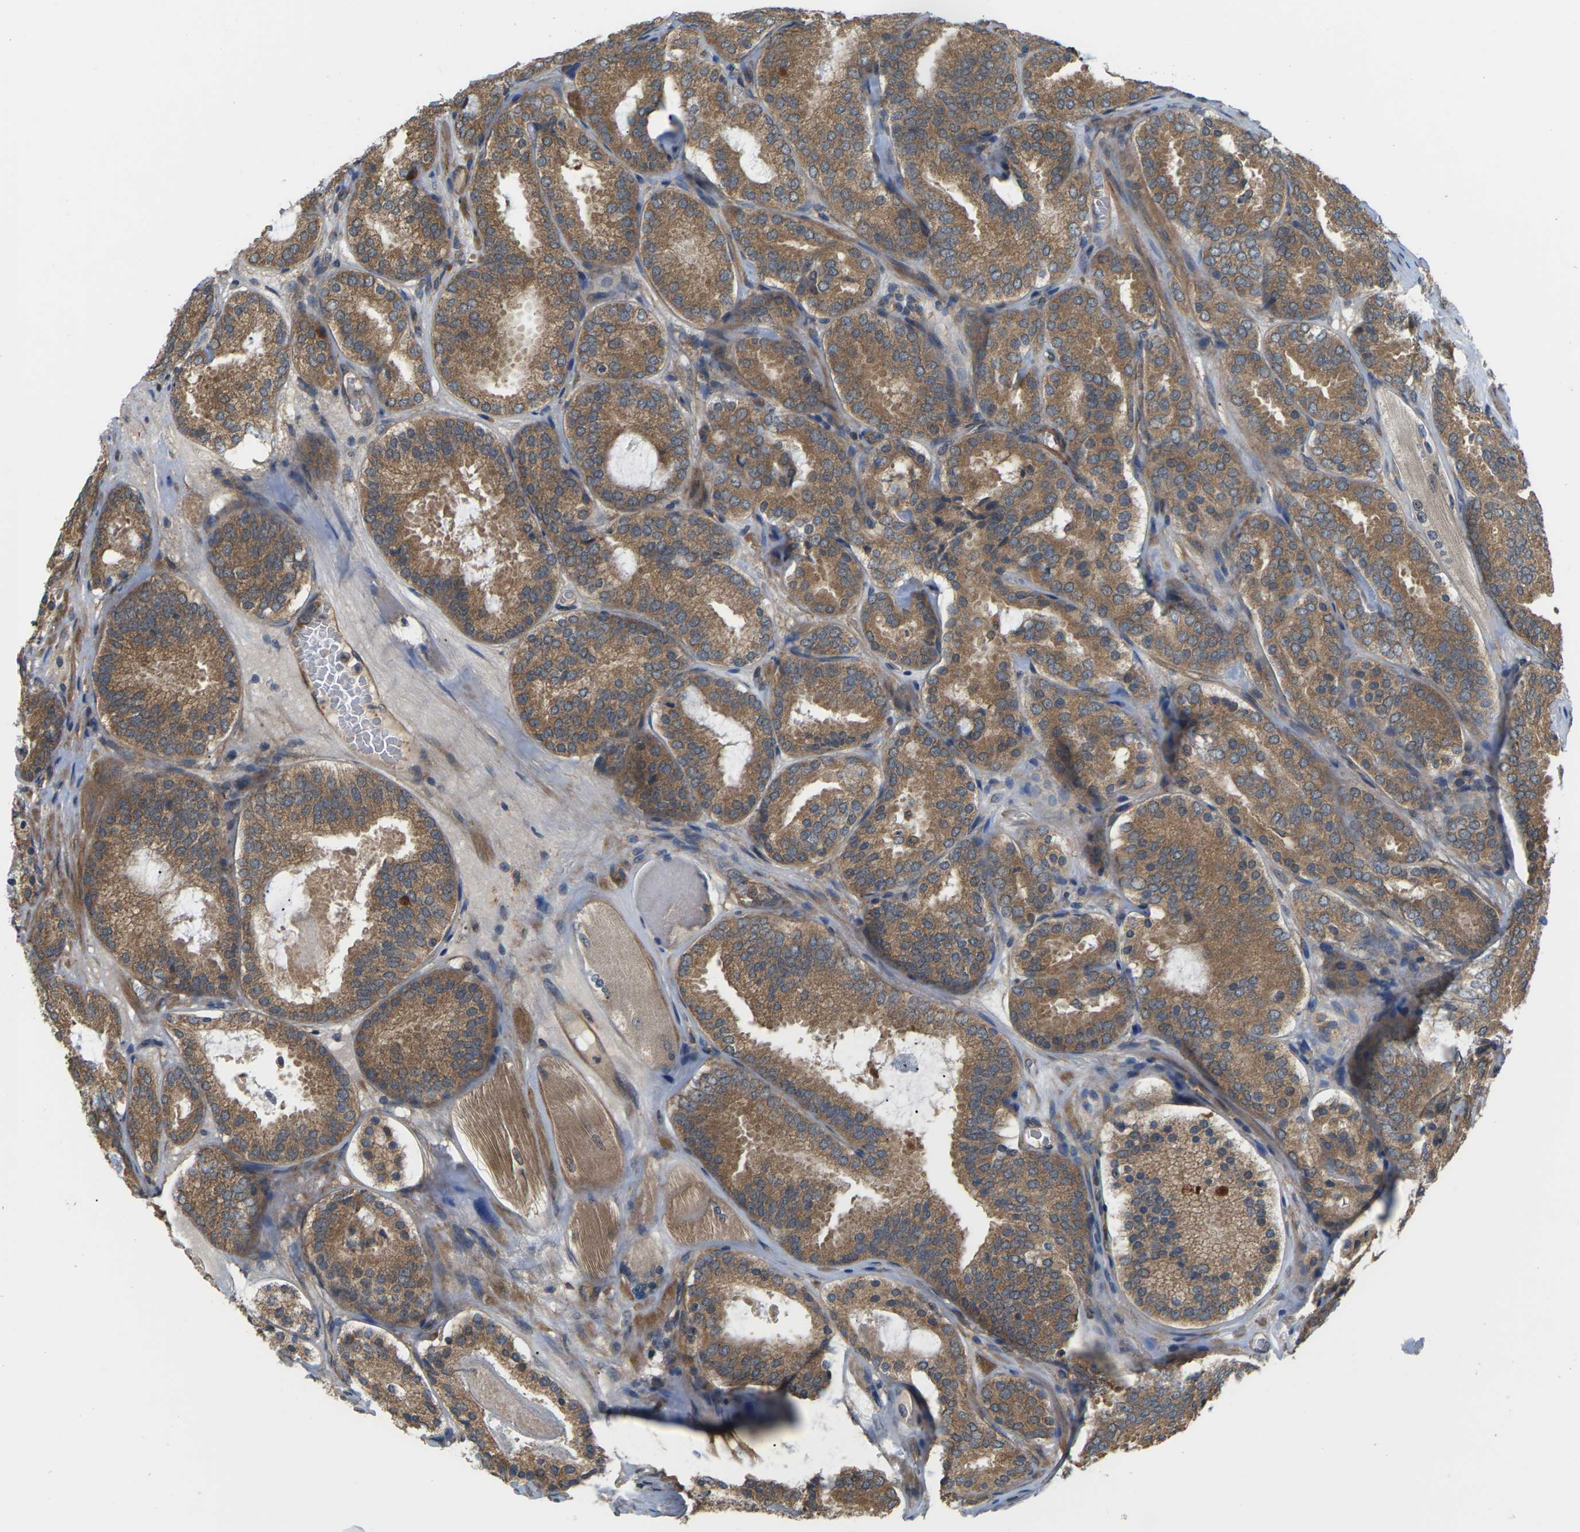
{"staining": {"intensity": "moderate", "quantity": ">75%", "location": "cytoplasmic/membranous"}, "tissue": "prostate cancer", "cell_type": "Tumor cells", "image_type": "cancer", "snomed": [{"axis": "morphology", "description": "Adenocarcinoma, Low grade"}, {"axis": "topography", "description": "Prostate"}], "caption": "An immunohistochemistry micrograph of neoplastic tissue is shown. Protein staining in brown shows moderate cytoplasmic/membranous positivity in prostate cancer (adenocarcinoma (low-grade)) within tumor cells.", "gene": "NRAS", "patient": {"sex": "male", "age": 69}}